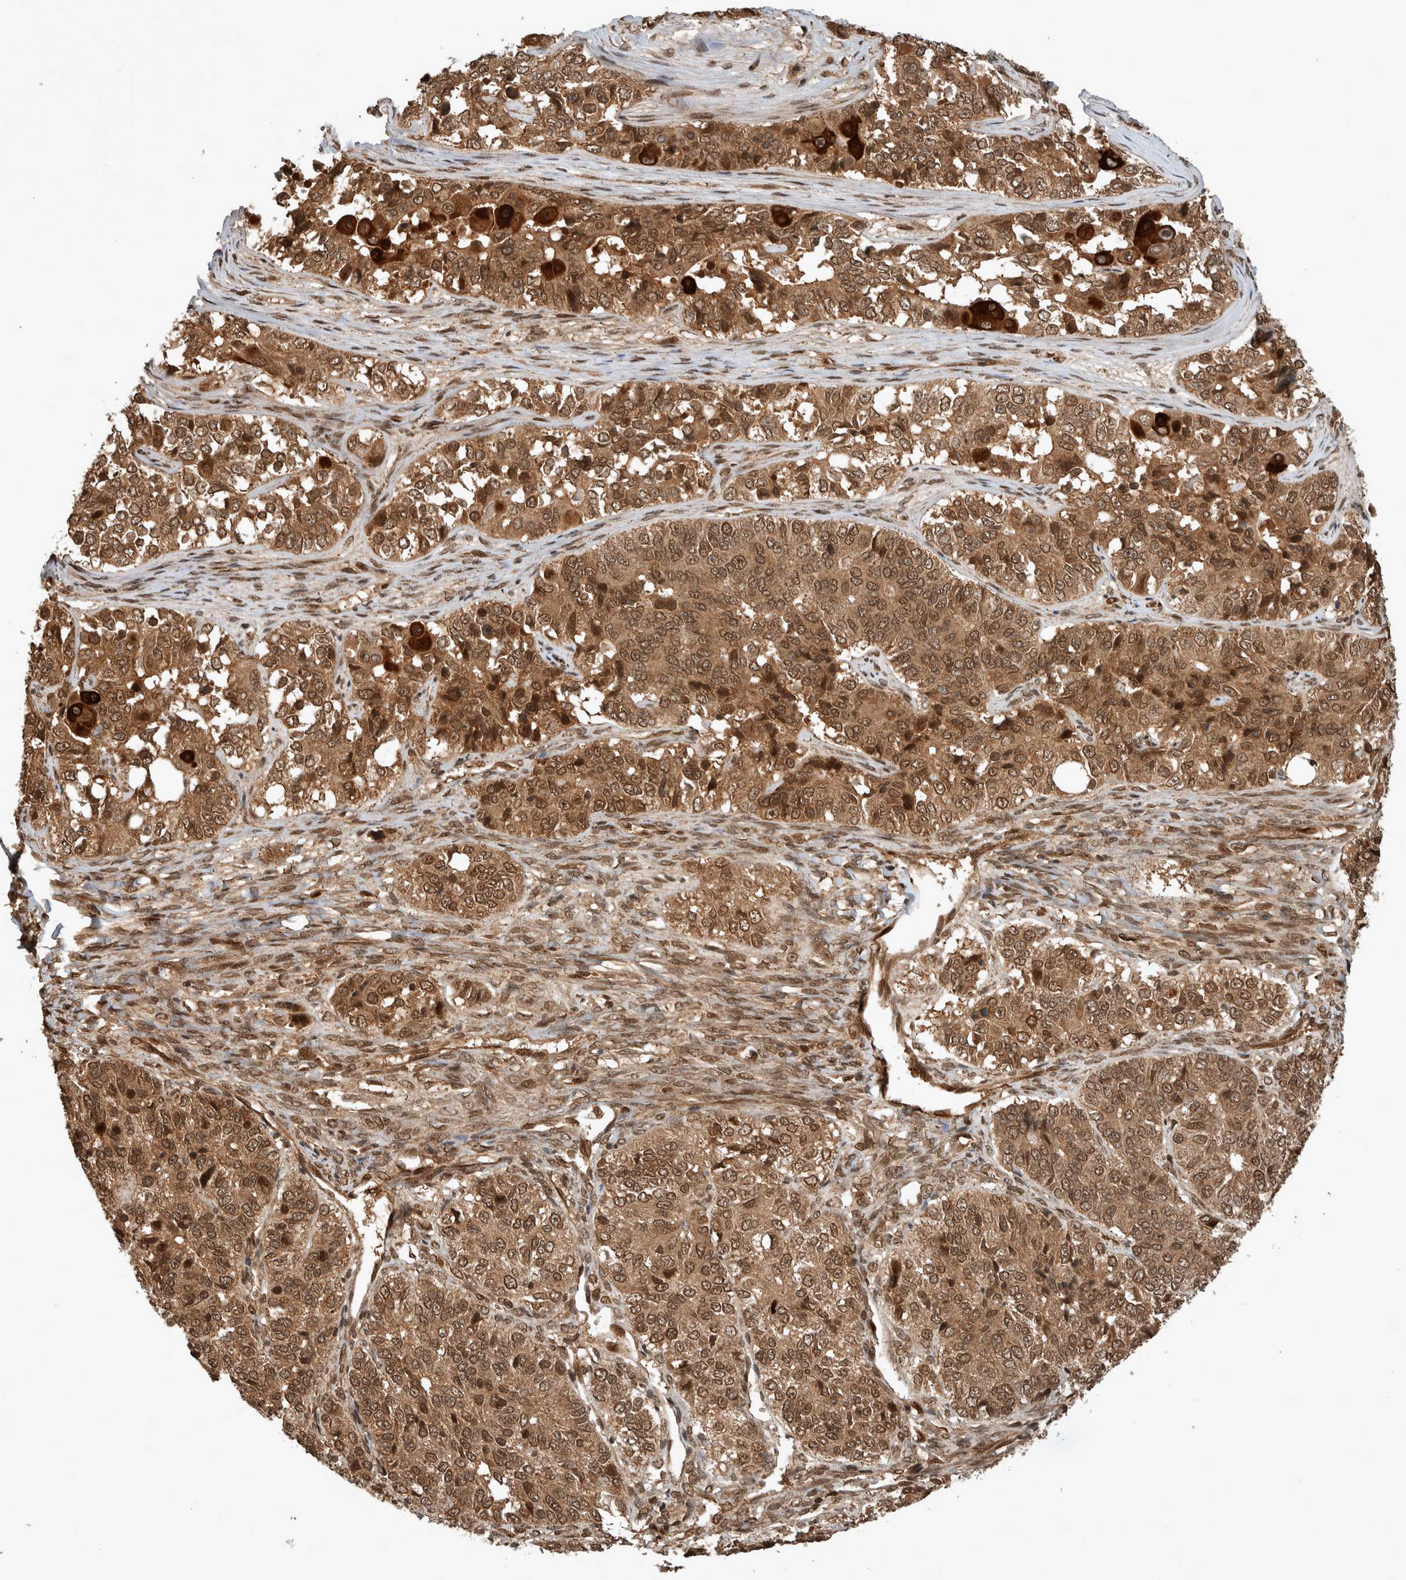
{"staining": {"intensity": "moderate", "quantity": ">75%", "location": "cytoplasmic/membranous,nuclear"}, "tissue": "ovarian cancer", "cell_type": "Tumor cells", "image_type": "cancer", "snomed": [{"axis": "morphology", "description": "Carcinoma, endometroid"}, {"axis": "topography", "description": "Ovary"}], "caption": "The micrograph exhibits a brown stain indicating the presence of a protein in the cytoplasmic/membranous and nuclear of tumor cells in ovarian cancer (endometroid carcinoma). Nuclei are stained in blue.", "gene": "CNTROB", "patient": {"sex": "female", "age": 51}}